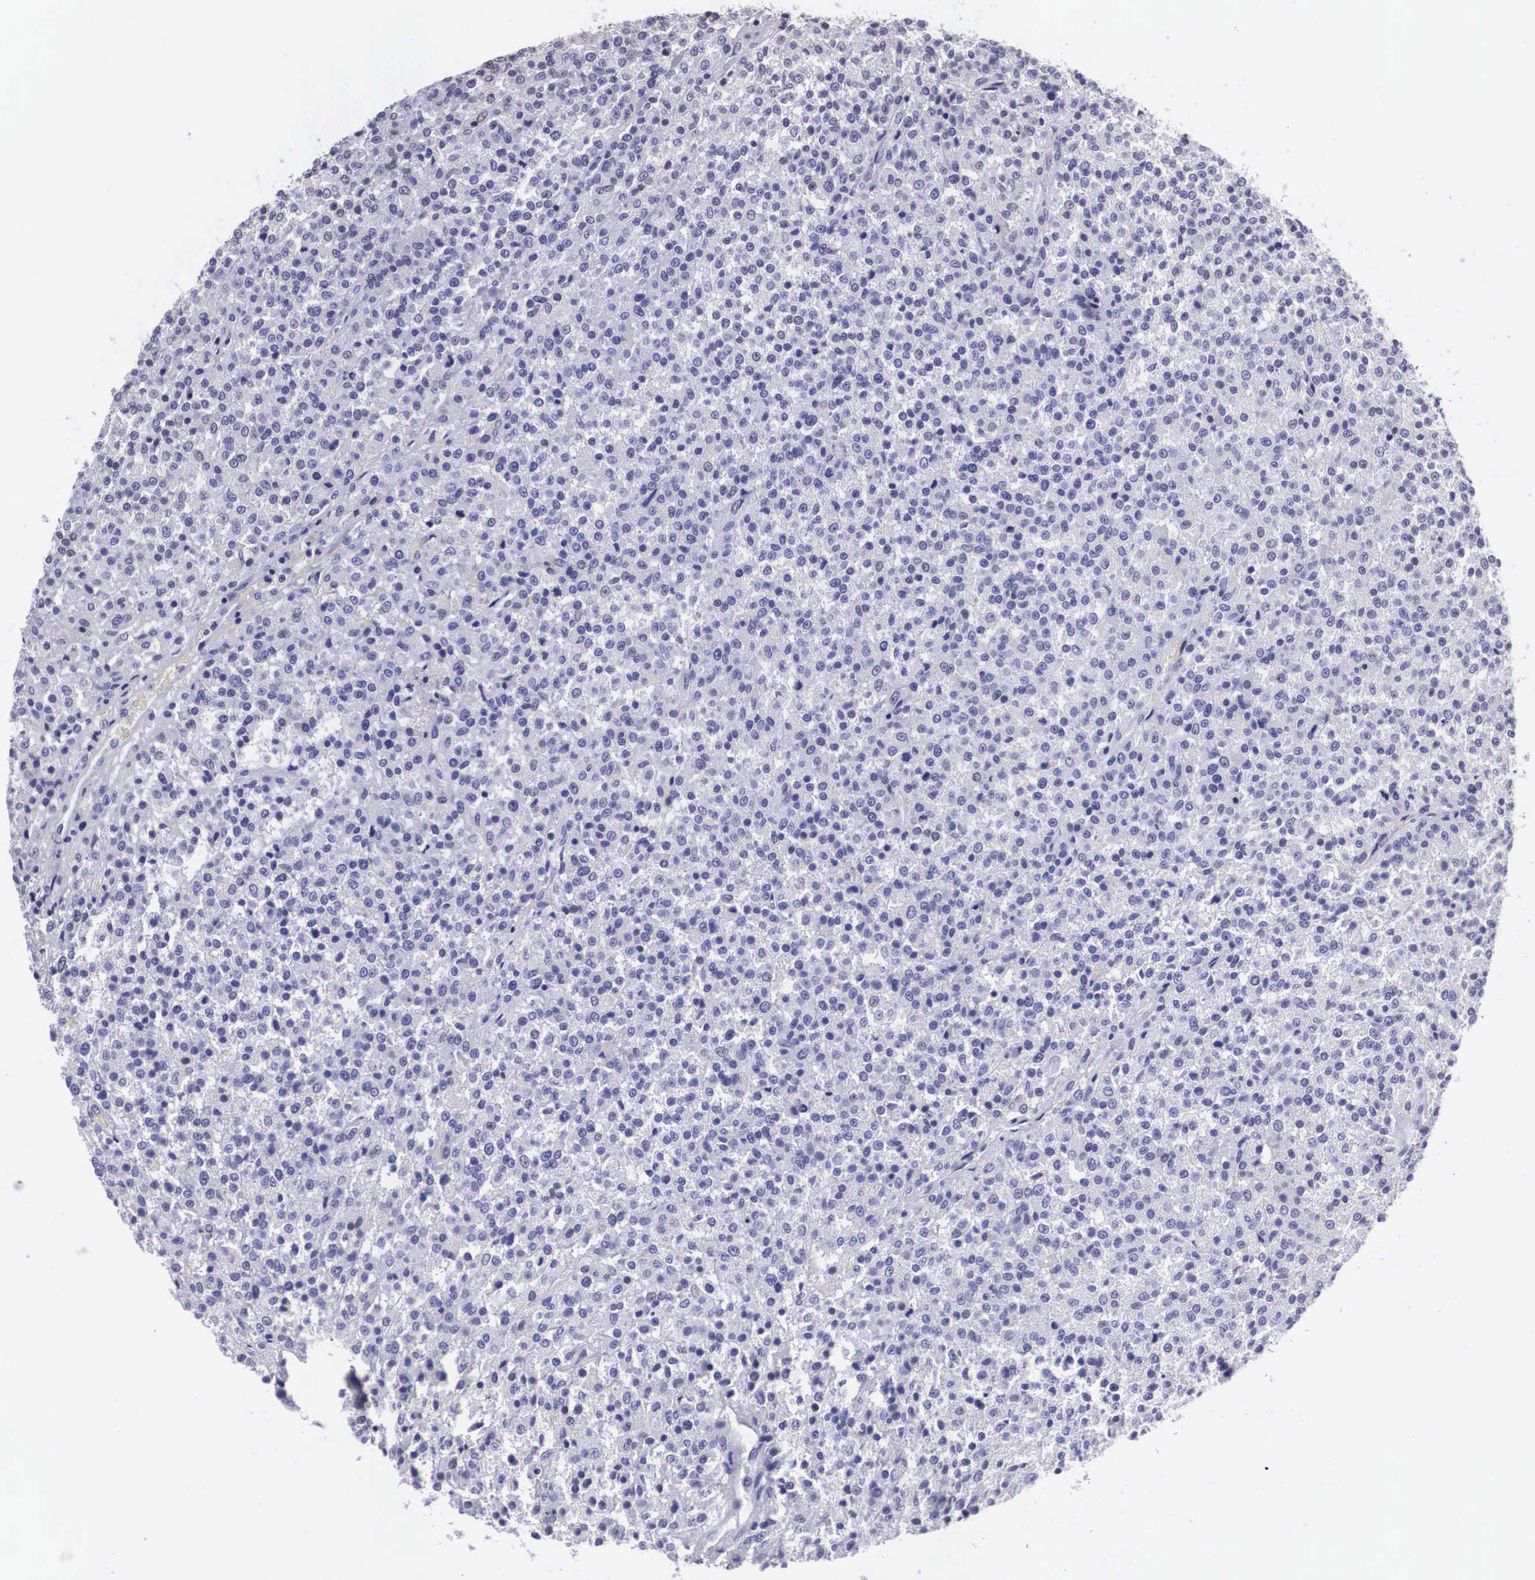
{"staining": {"intensity": "negative", "quantity": "none", "location": "none"}, "tissue": "testis cancer", "cell_type": "Tumor cells", "image_type": "cancer", "snomed": [{"axis": "morphology", "description": "Seminoma, NOS"}, {"axis": "topography", "description": "Testis"}], "caption": "There is no significant expression in tumor cells of testis cancer (seminoma).", "gene": "C22orf31", "patient": {"sex": "male", "age": 59}}